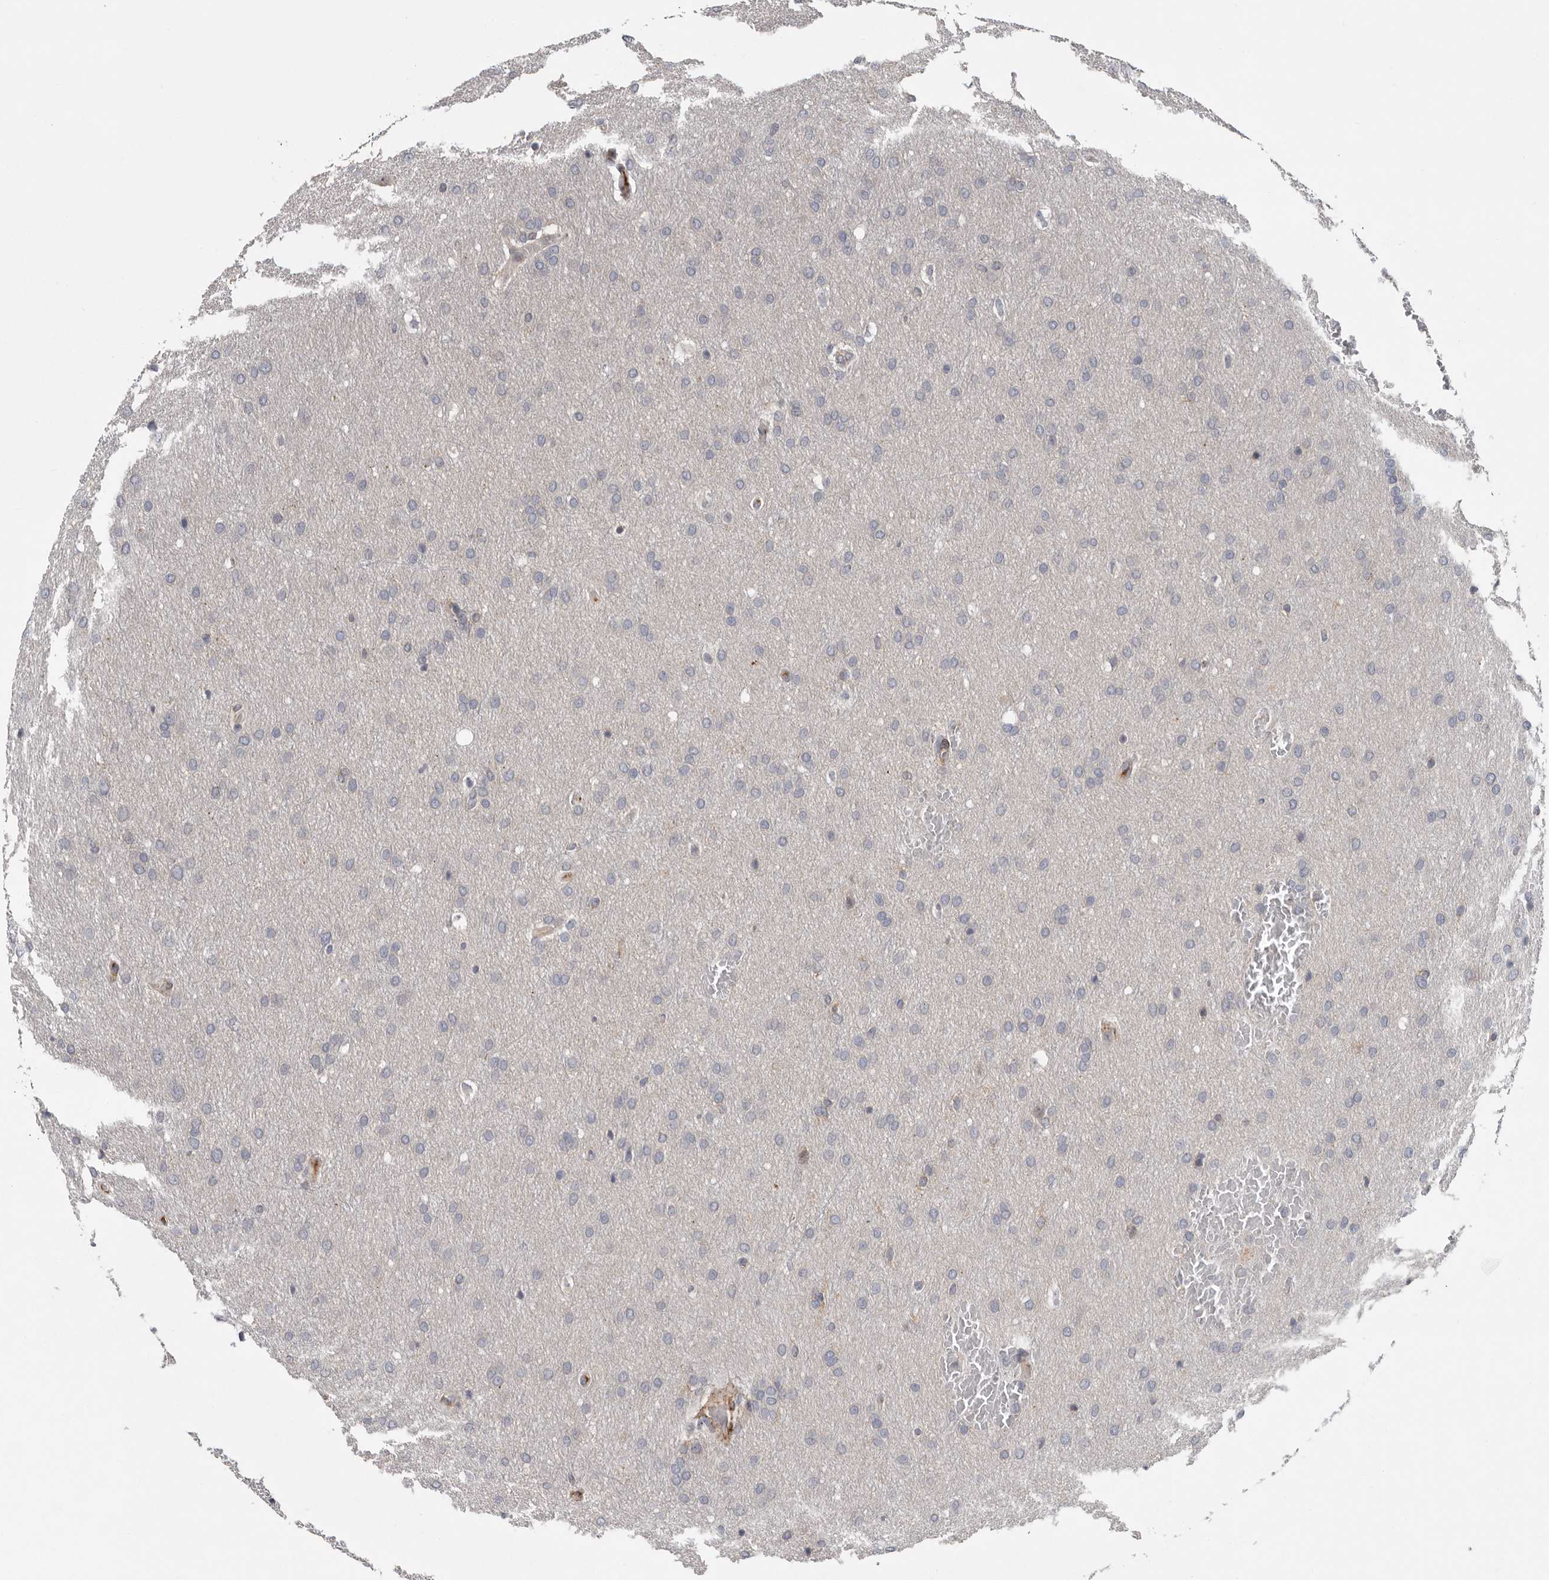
{"staining": {"intensity": "weak", "quantity": "<25%", "location": "cytoplasmic/membranous"}, "tissue": "glioma", "cell_type": "Tumor cells", "image_type": "cancer", "snomed": [{"axis": "morphology", "description": "Glioma, malignant, Low grade"}, {"axis": "topography", "description": "Brain"}], "caption": "Photomicrograph shows no significant protein staining in tumor cells of malignant low-grade glioma. Nuclei are stained in blue.", "gene": "ATXN3L", "patient": {"sex": "female", "age": 37}}